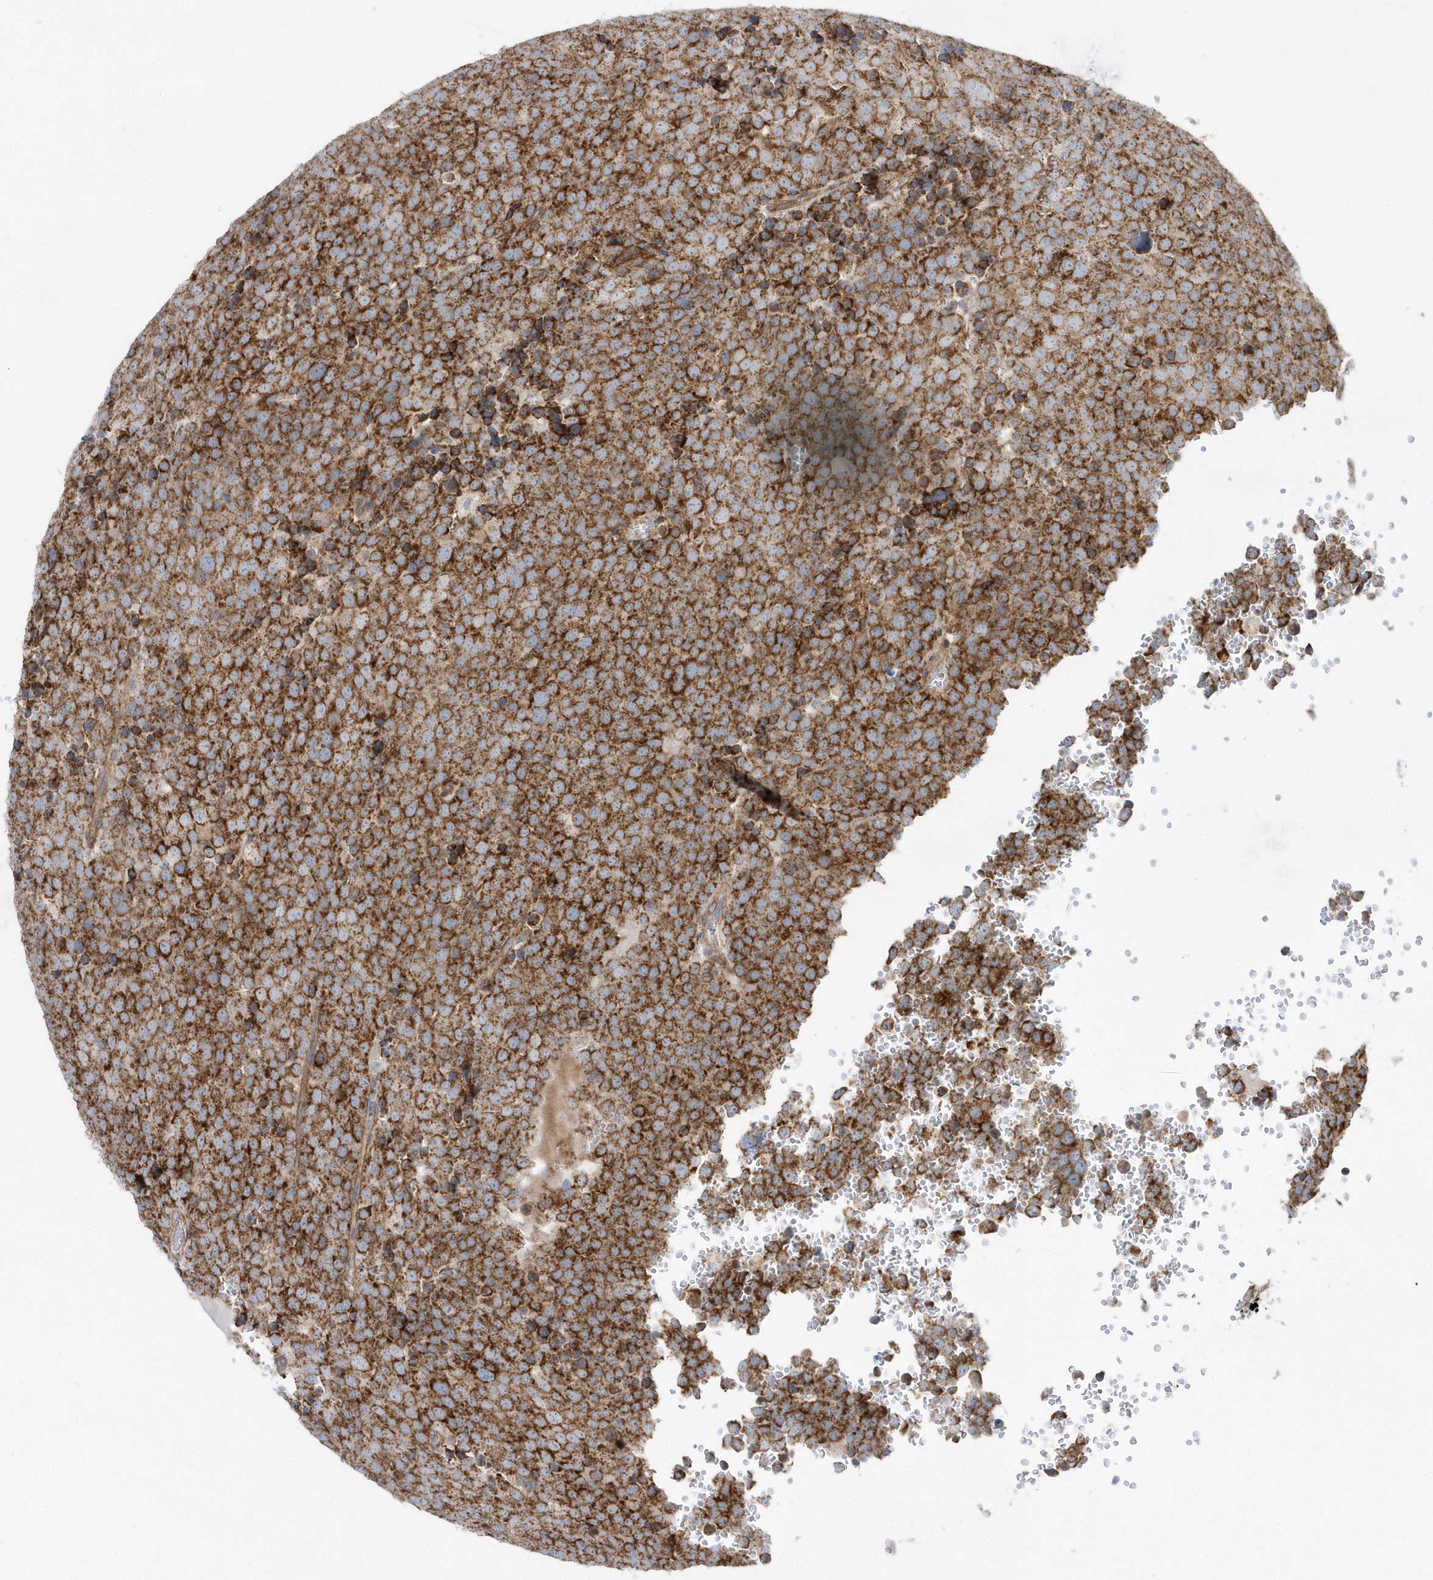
{"staining": {"intensity": "strong", "quantity": ">75%", "location": "cytoplasmic/membranous"}, "tissue": "testis cancer", "cell_type": "Tumor cells", "image_type": "cancer", "snomed": [{"axis": "morphology", "description": "Seminoma, NOS"}, {"axis": "topography", "description": "Testis"}], "caption": "Strong cytoplasmic/membranous protein staining is identified in approximately >75% of tumor cells in testis cancer. (Stains: DAB in brown, nuclei in blue, Microscopy: brightfield microscopy at high magnification).", "gene": "OPA1", "patient": {"sex": "male", "age": 71}}